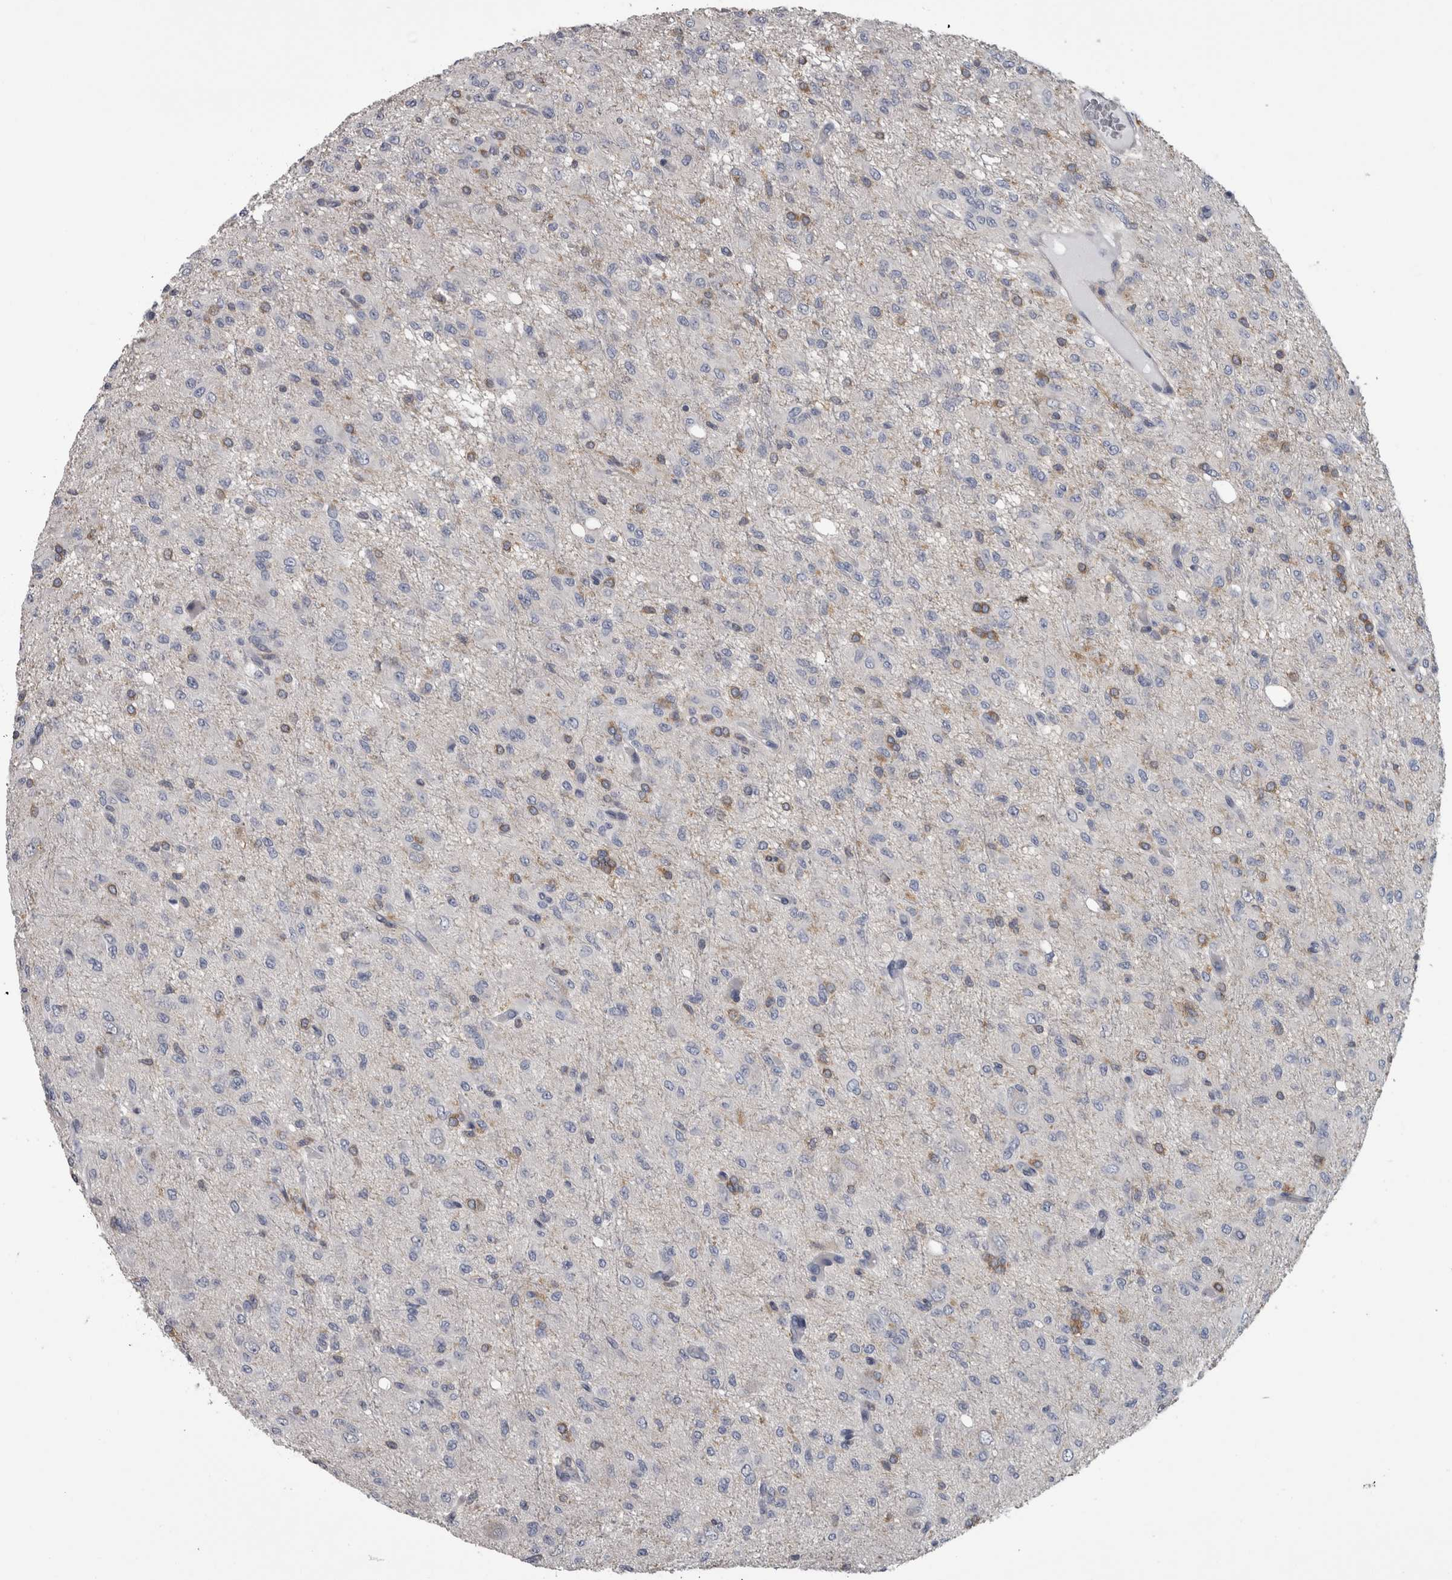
{"staining": {"intensity": "weak", "quantity": "<25%", "location": "cytoplasmic/membranous"}, "tissue": "glioma", "cell_type": "Tumor cells", "image_type": "cancer", "snomed": [{"axis": "morphology", "description": "Glioma, malignant, High grade"}, {"axis": "topography", "description": "Brain"}], "caption": "Immunohistochemistry (IHC) histopathology image of human glioma stained for a protein (brown), which demonstrates no positivity in tumor cells.", "gene": "EFEMP2", "patient": {"sex": "female", "age": 59}}